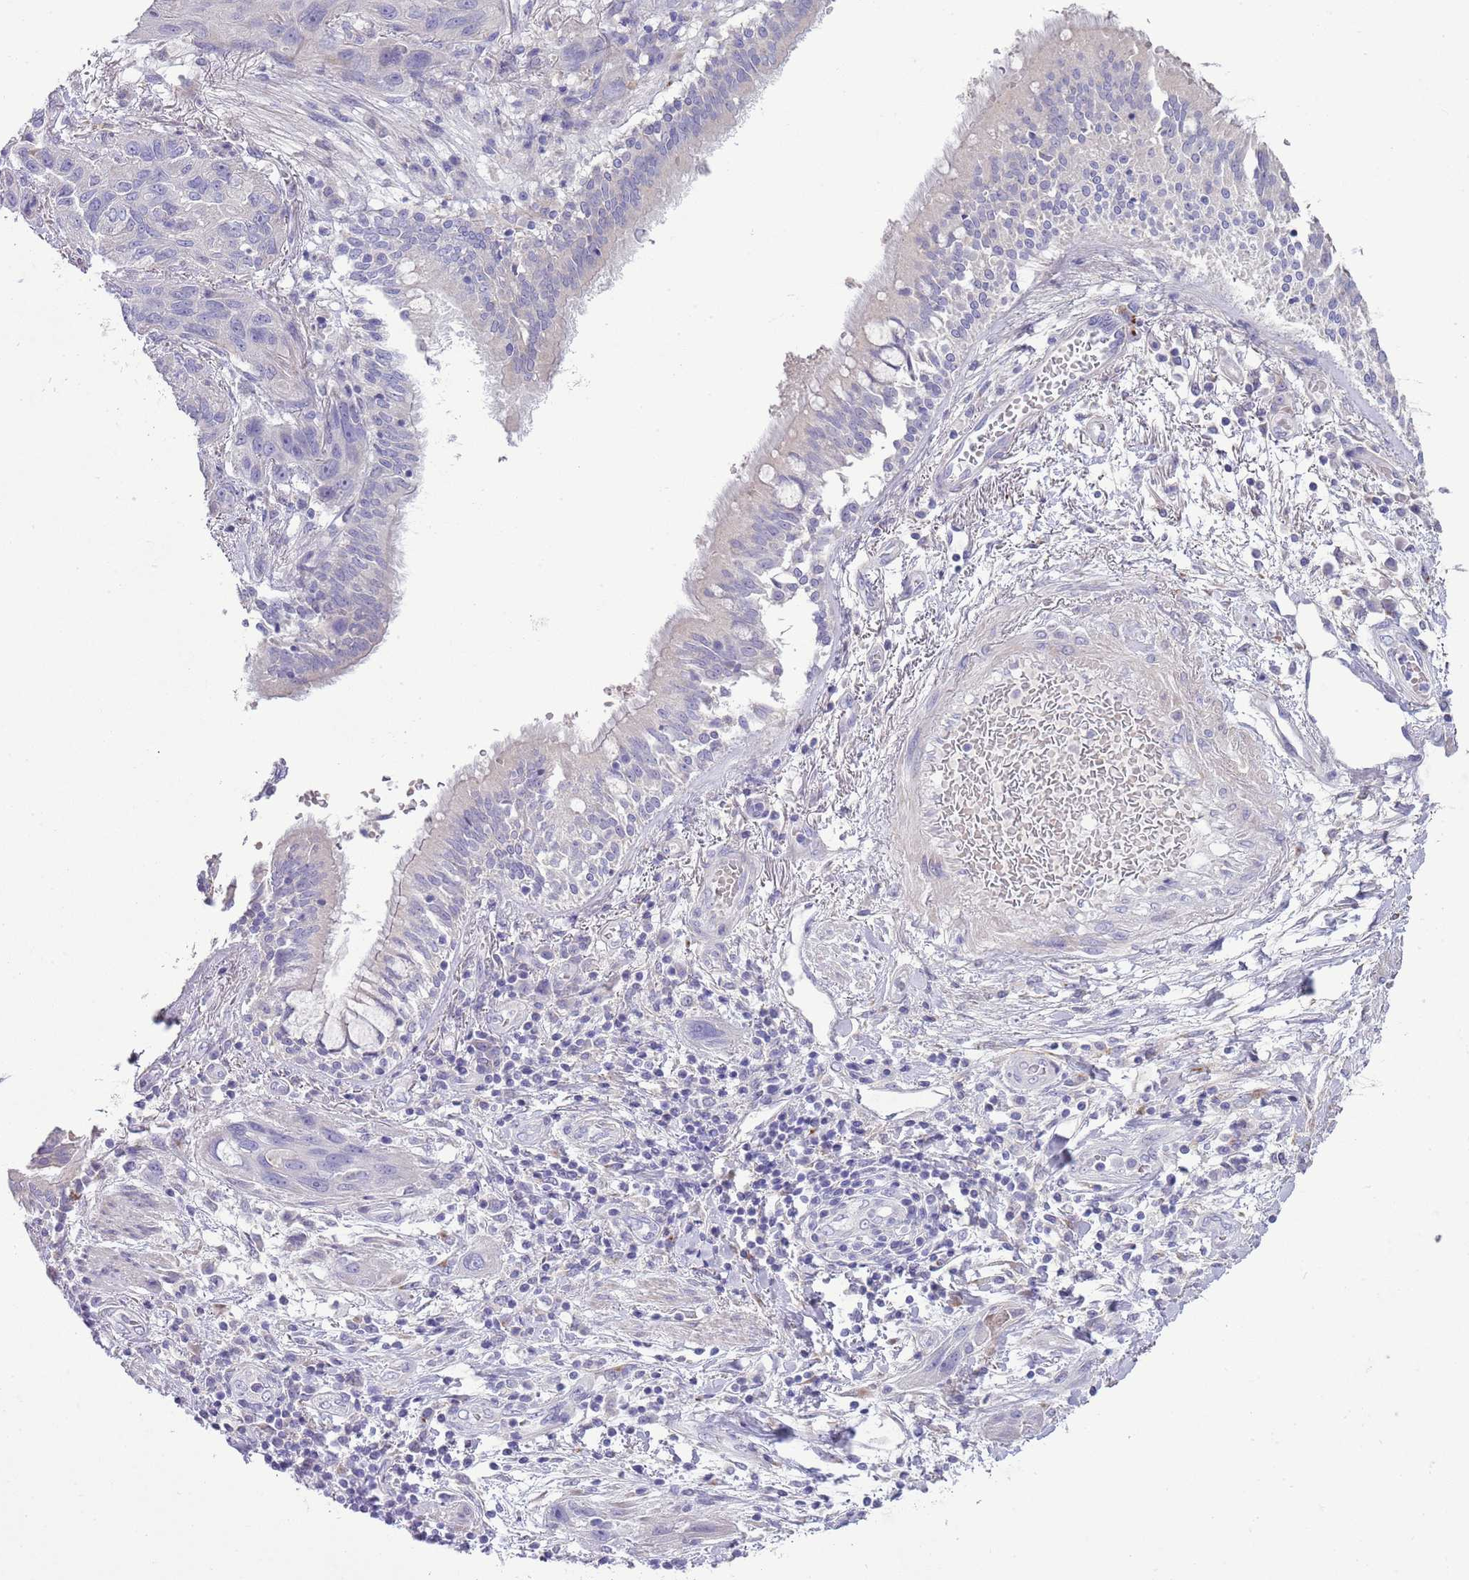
{"staining": {"intensity": "negative", "quantity": "none", "location": "none"}, "tissue": "lung cancer", "cell_type": "Tumor cells", "image_type": "cancer", "snomed": [{"axis": "morphology", "description": "Squamous cell carcinoma, NOS"}, {"axis": "topography", "description": "Lung"}], "caption": "Human lung cancer (squamous cell carcinoma) stained for a protein using immunohistochemistry (IHC) reveals no expression in tumor cells.", "gene": "ABHD17C", "patient": {"sex": "female", "age": 70}}